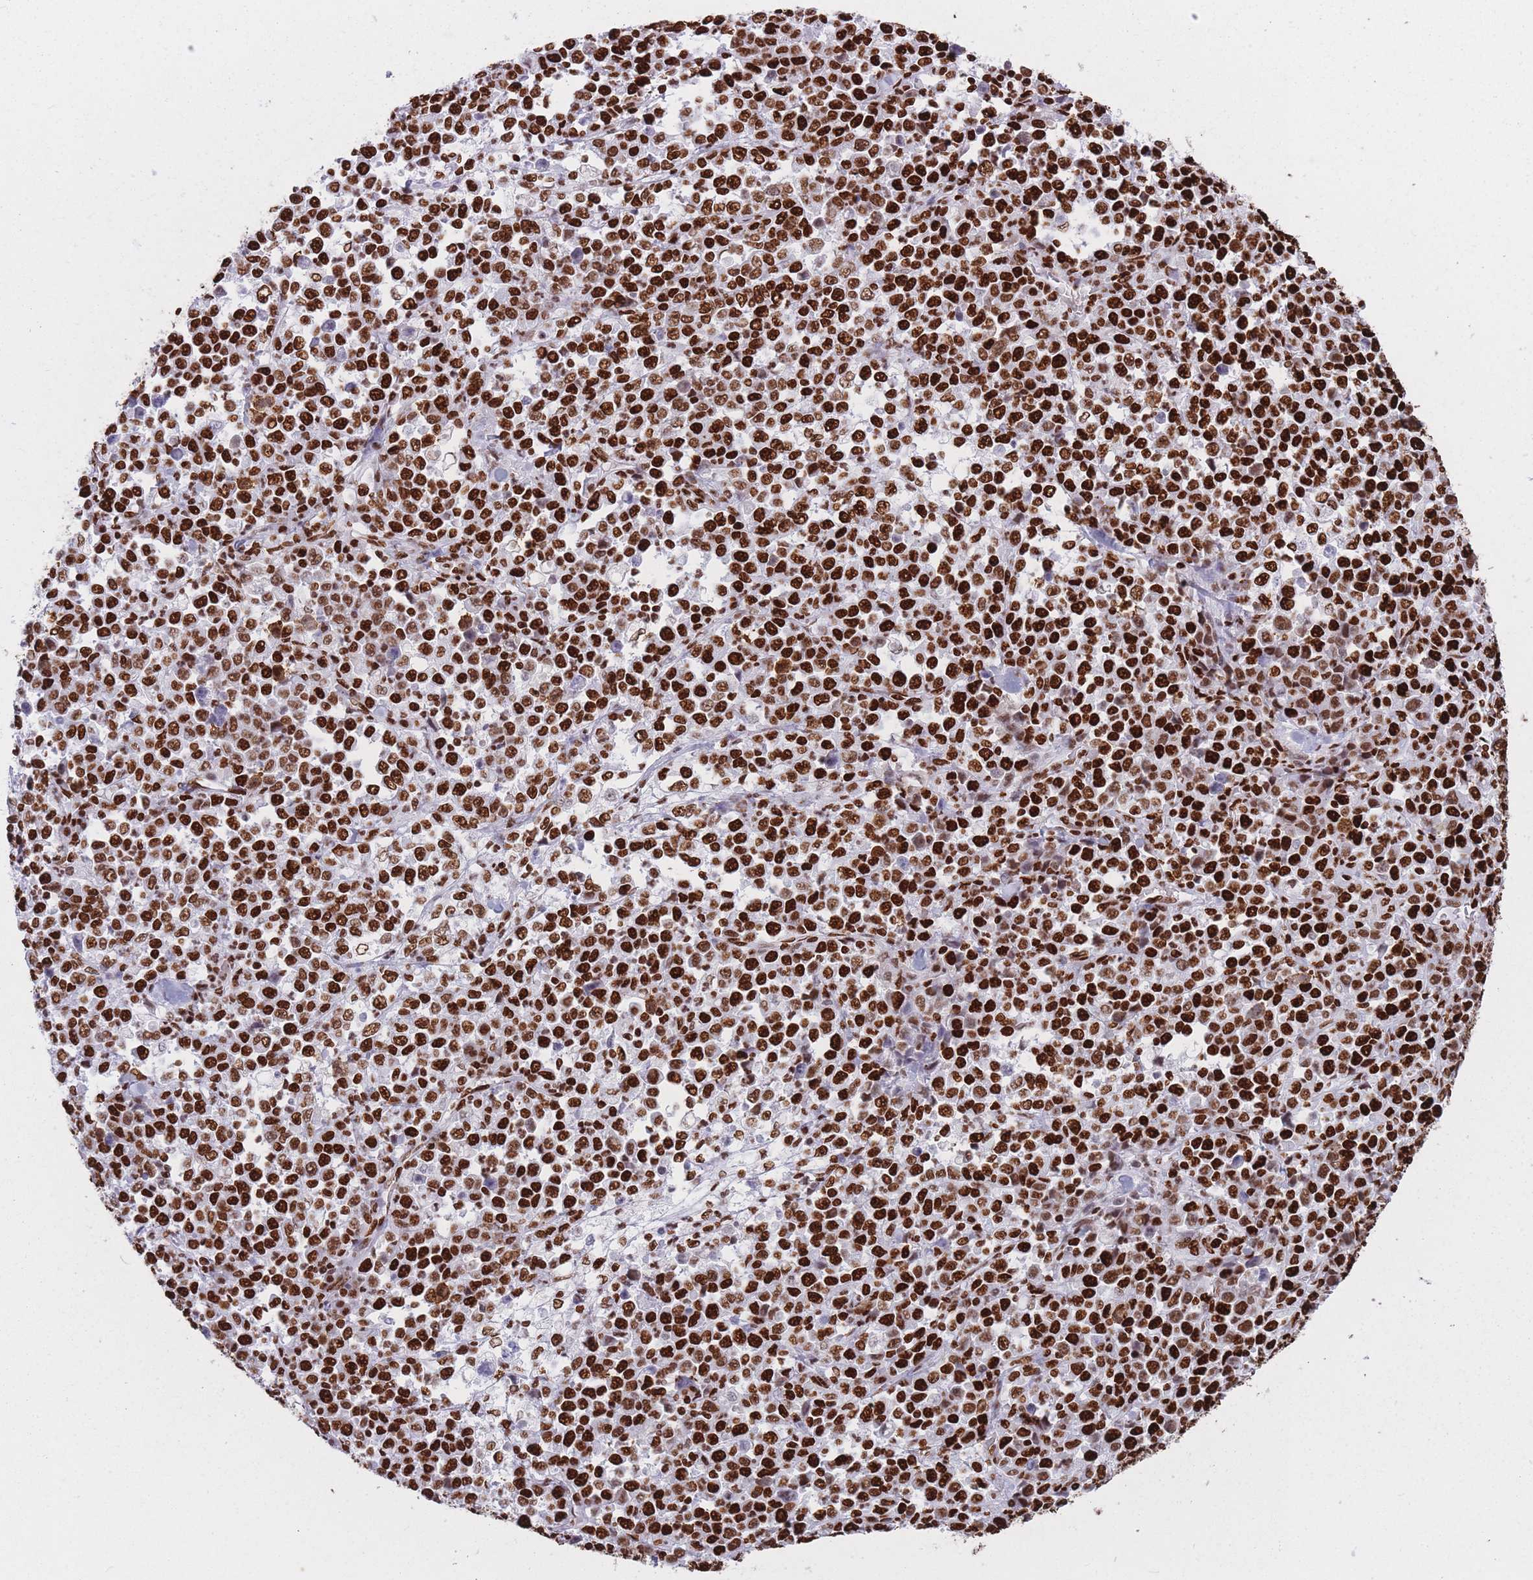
{"staining": {"intensity": "strong", "quantity": ">75%", "location": "nuclear"}, "tissue": "stomach cancer", "cell_type": "Tumor cells", "image_type": "cancer", "snomed": [{"axis": "morphology", "description": "Normal tissue, NOS"}, {"axis": "morphology", "description": "Adenocarcinoma, NOS"}, {"axis": "topography", "description": "Stomach, upper"}, {"axis": "topography", "description": "Stomach"}], "caption": "Immunohistochemical staining of human stomach cancer exhibits high levels of strong nuclear staining in about >75% of tumor cells.", "gene": "HNRNPUL1", "patient": {"sex": "male", "age": 59}}